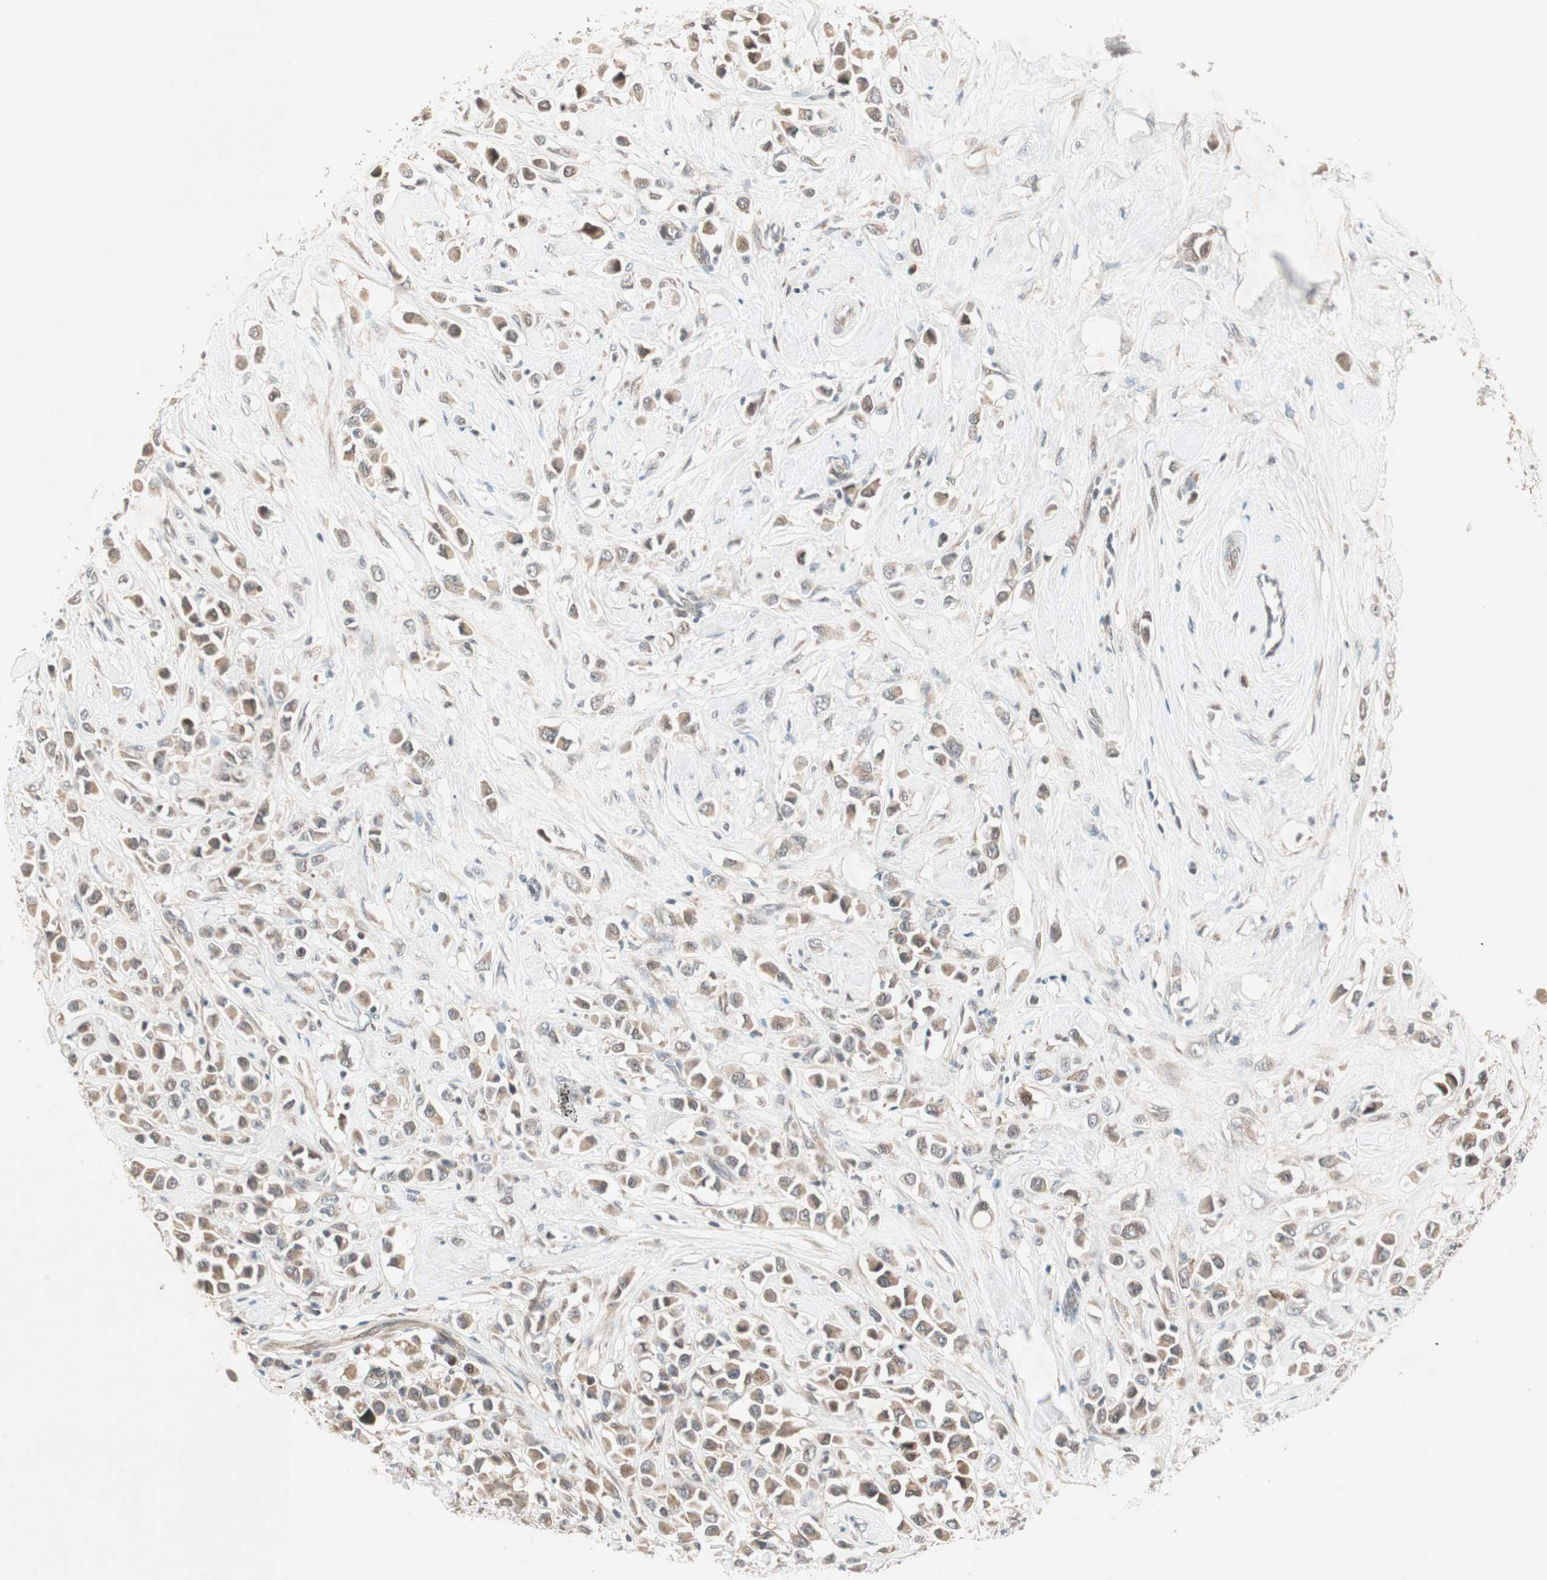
{"staining": {"intensity": "weak", "quantity": ">75%", "location": "cytoplasmic/membranous"}, "tissue": "breast cancer", "cell_type": "Tumor cells", "image_type": "cancer", "snomed": [{"axis": "morphology", "description": "Duct carcinoma"}, {"axis": "topography", "description": "Breast"}], "caption": "Immunohistochemistry of breast infiltrating ductal carcinoma displays low levels of weak cytoplasmic/membranous positivity in about >75% of tumor cells.", "gene": "PGBD1", "patient": {"sex": "female", "age": 61}}